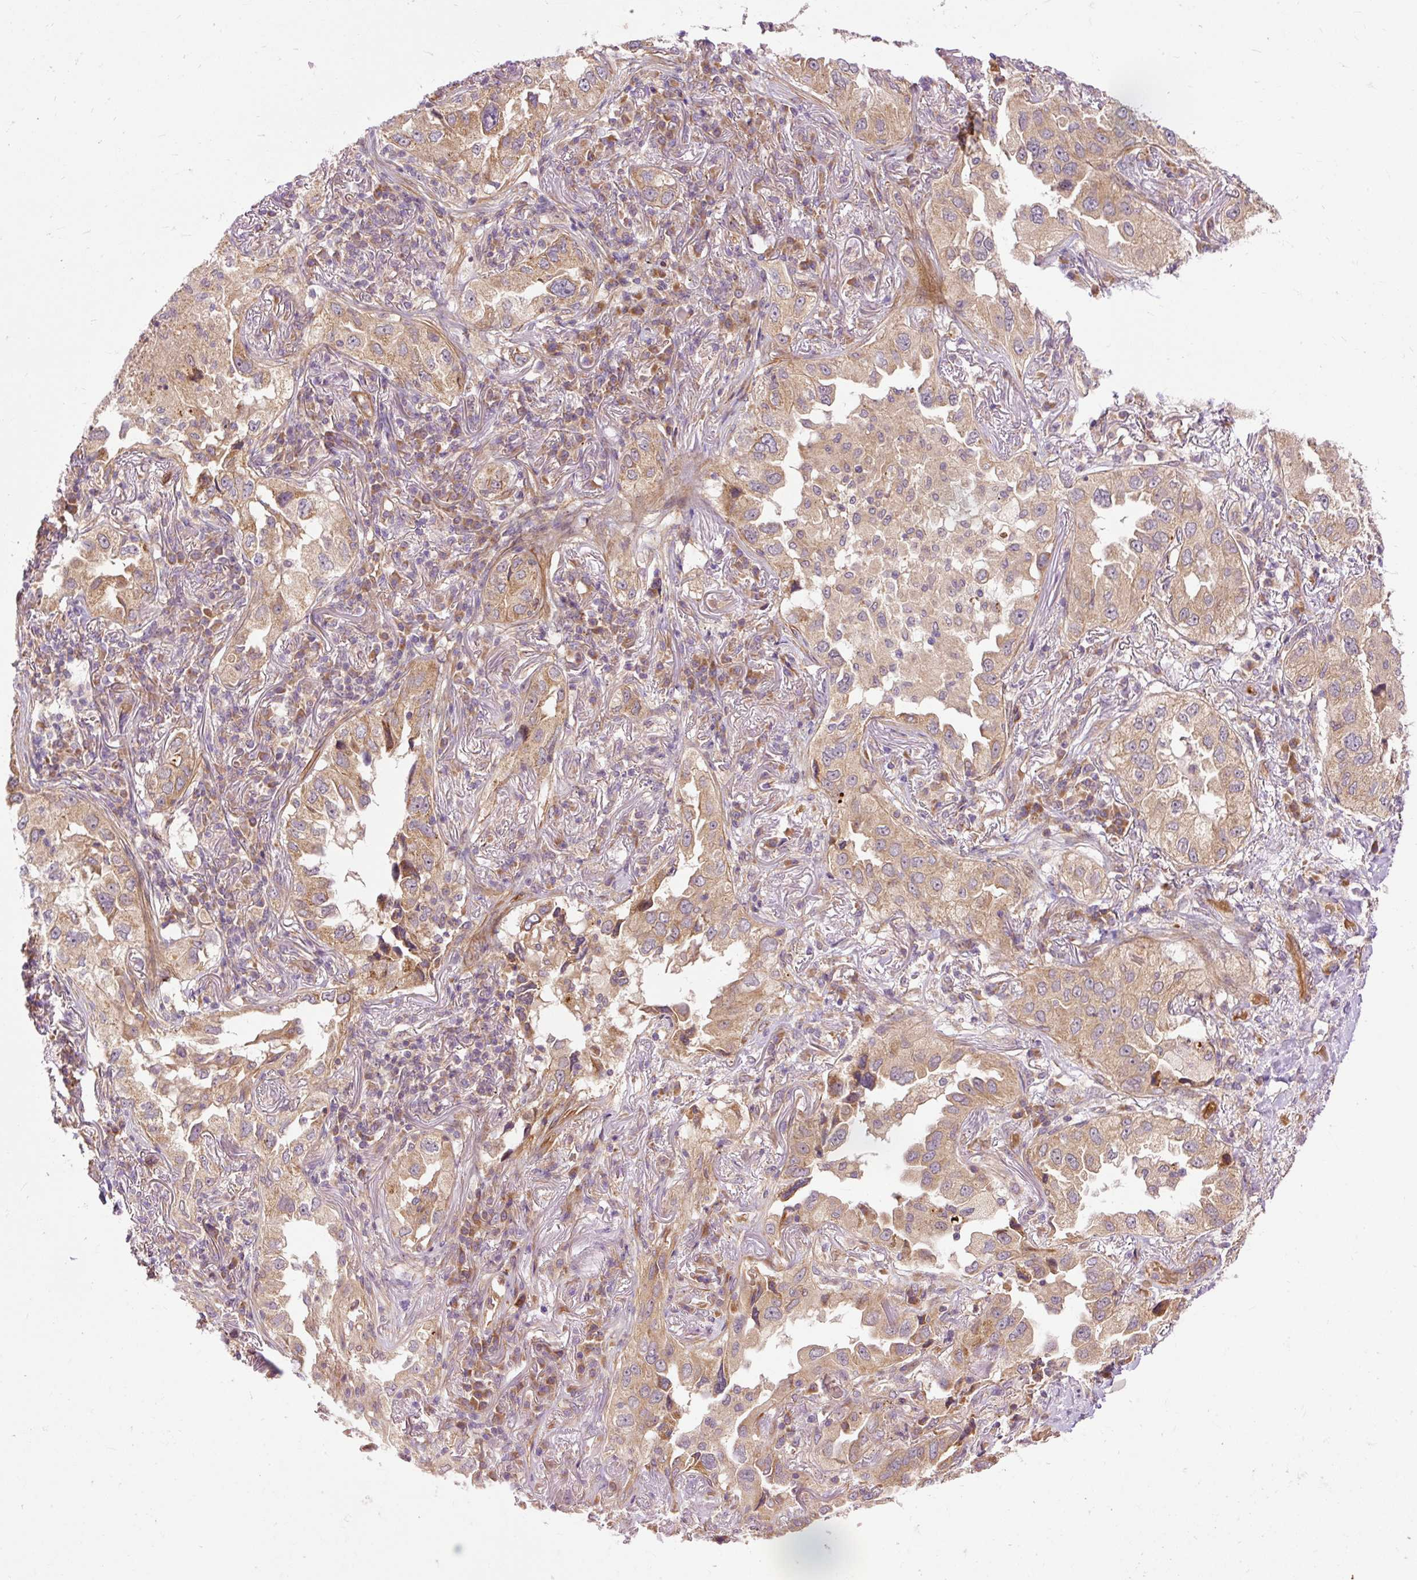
{"staining": {"intensity": "moderate", "quantity": ">75%", "location": "cytoplasmic/membranous"}, "tissue": "lung cancer", "cell_type": "Tumor cells", "image_type": "cancer", "snomed": [{"axis": "morphology", "description": "Adenocarcinoma, NOS"}, {"axis": "topography", "description": "Lung"}], "caption": "This is a photomicrograph of IHC staining of lung adenocarcinoma, which shows moderate staining in the cytoplasmic/membranous of tumor cells.", "gene": "RIPOR3", "patient": {"sex": "female", "age": 69}}